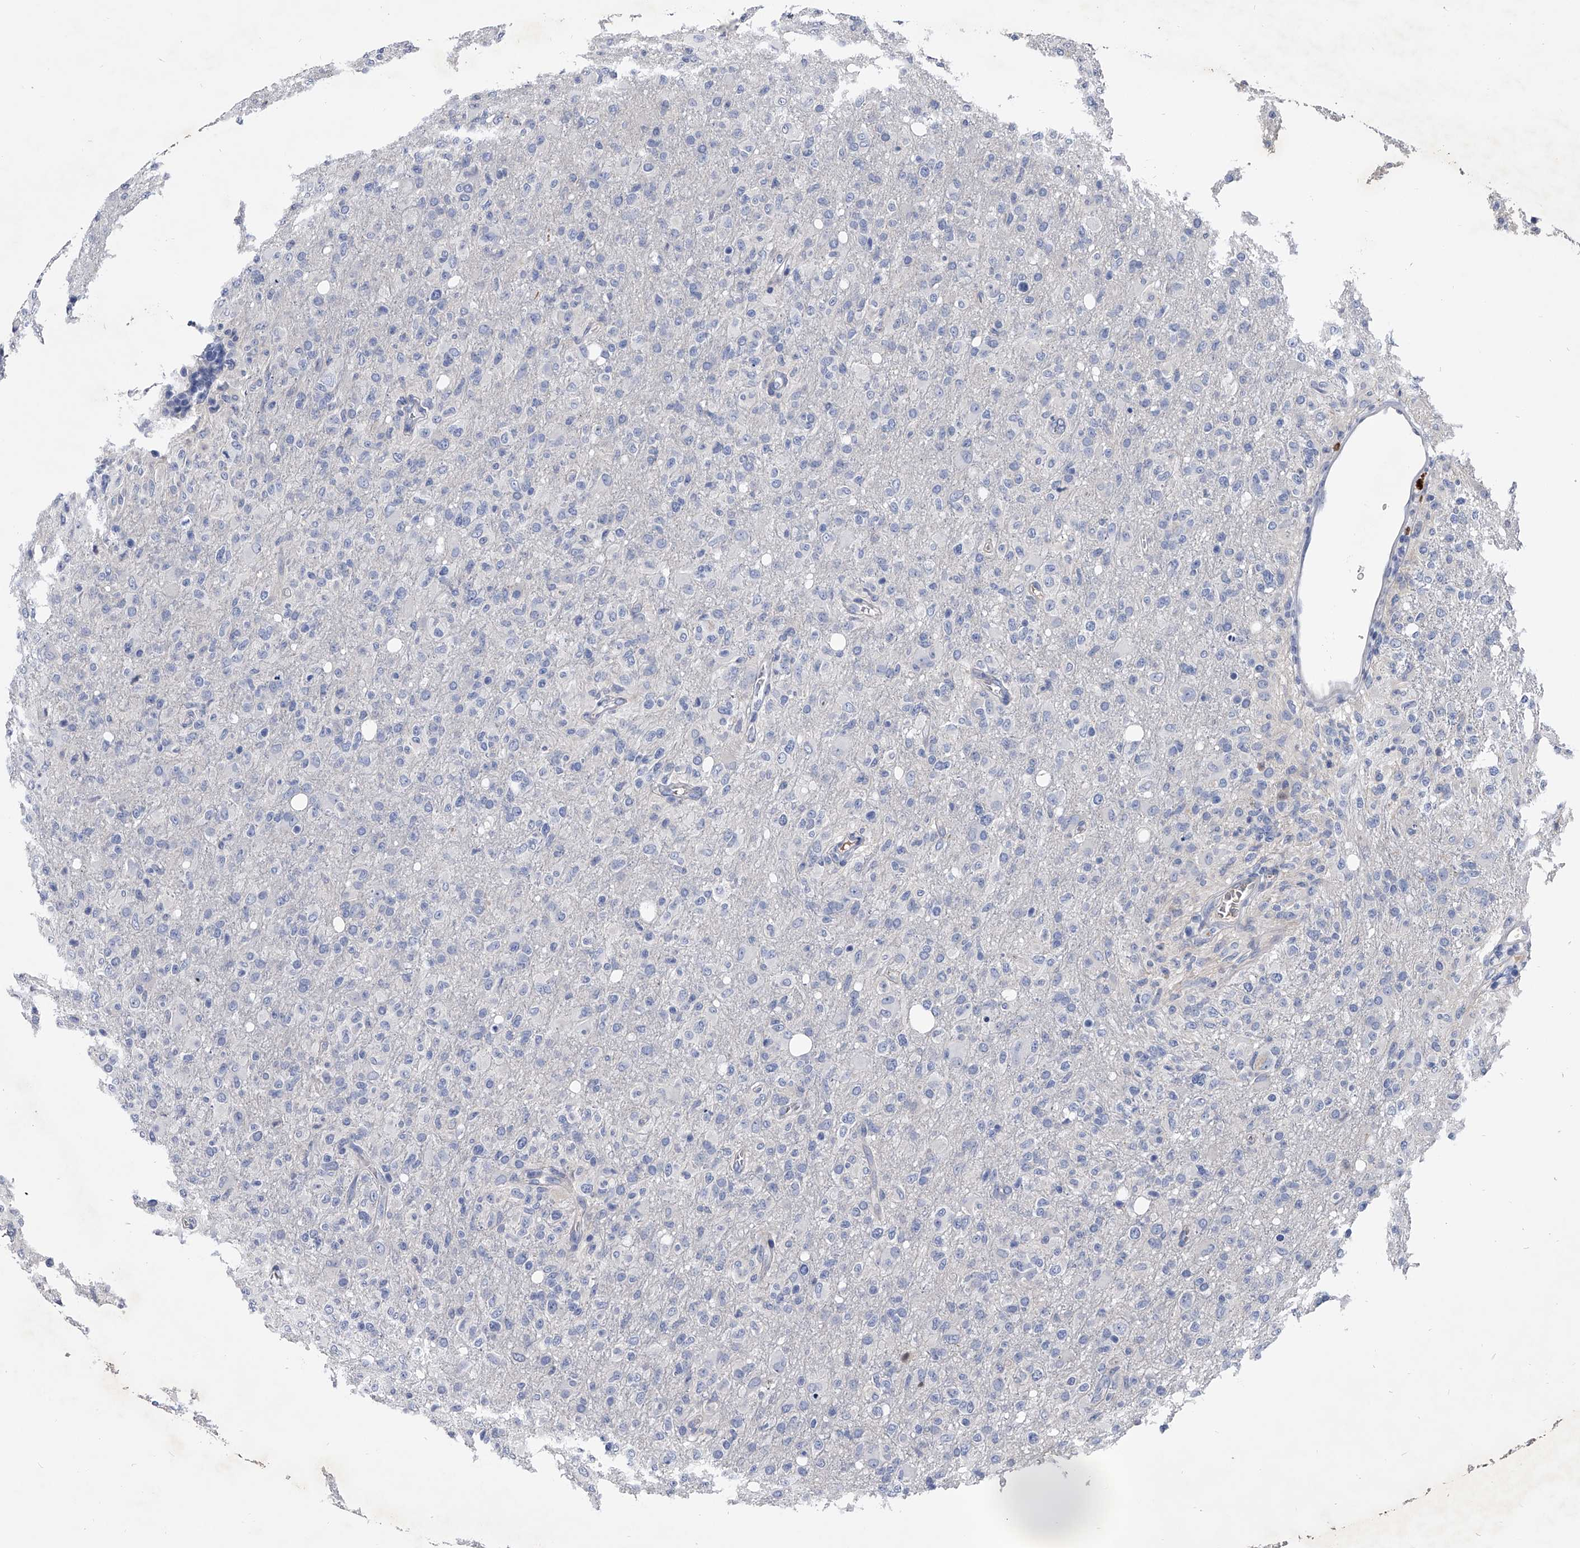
{"staining": {"intensity": "negative", "quantity": "none", "location": "none"}, "tissue": "glioma", "cell_type": "Tumor cells", "image_type": "cancer", "snomed": [{"axis": "morphology", "description": "Glioma, malignant, High grade"}, {"axis": "topography", "description": "Brain"}], "caption": "Immunohistochemistry (IHC) histopathology image of neoplastic tissue: human glioma stained with DAB displays no significant protein expression in tumor cells. (DAB immunohistochemistry with hematoxylin counter stain).", "gene": "EFCAB7", "patient": {"sex": "female", "age": 57}}